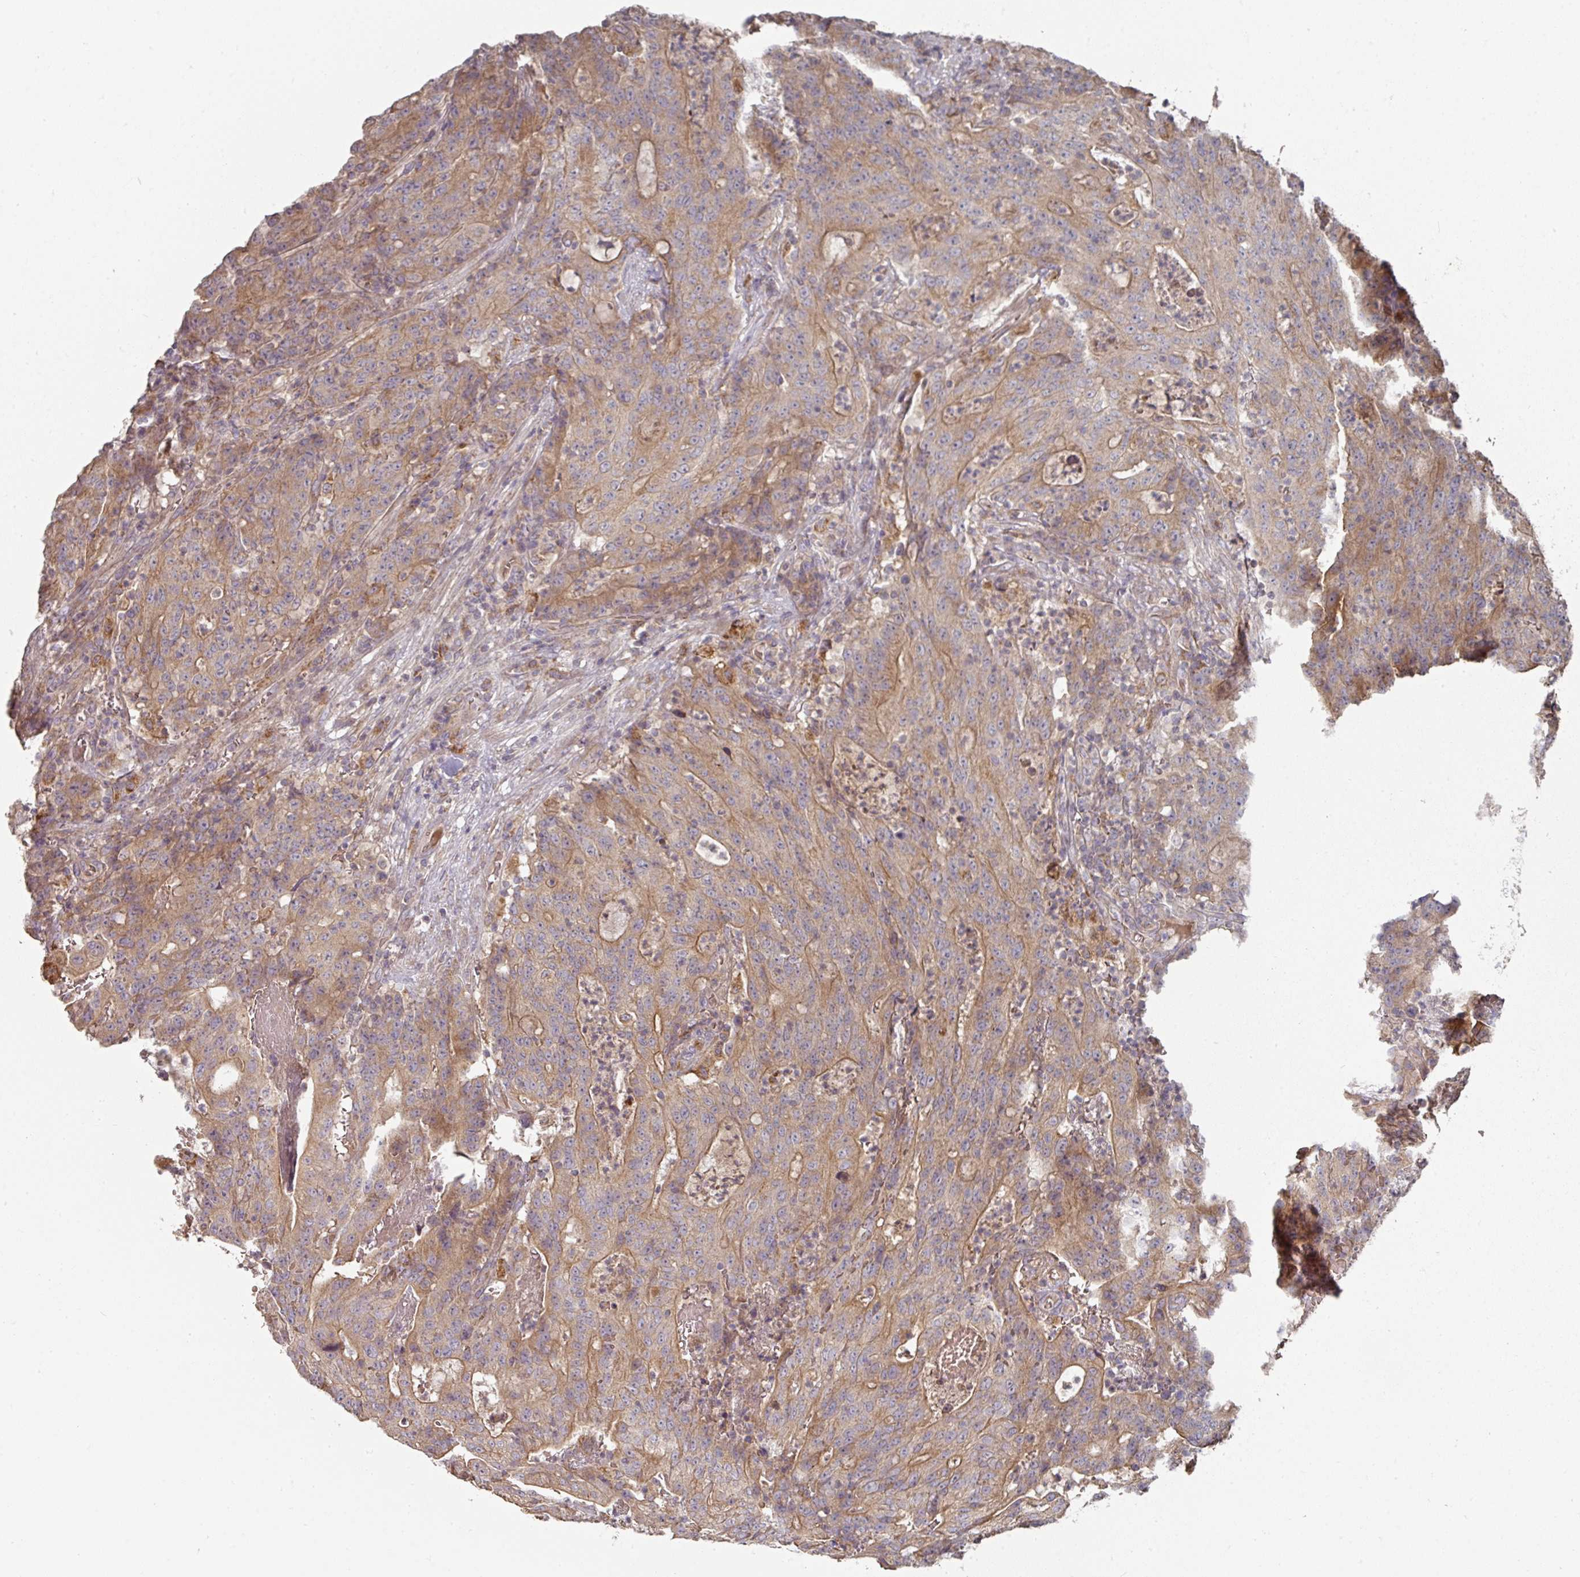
{"staining": {"intensity": "moderate", "quantity": "25%-75%", "location": "cytoplasmic/membranous"}, "tissue": "colorectal cancer", "cell_type": "Tumor cells", "image_type": "cancer", "snomed": [{"axis": "morphology", "description": "Adenocarcinoma, NOS"}, {"axis": "topography", "description": "Colon"}], "caption": "The micrograph demonstrates a brown stain indicating the presence of a protein in the cytoplasmic/membranous of tumor cells in colorectal adenocarcinoma.", "gene": "DNAJC7", "patient": {"sex": "male", "age": 83}}